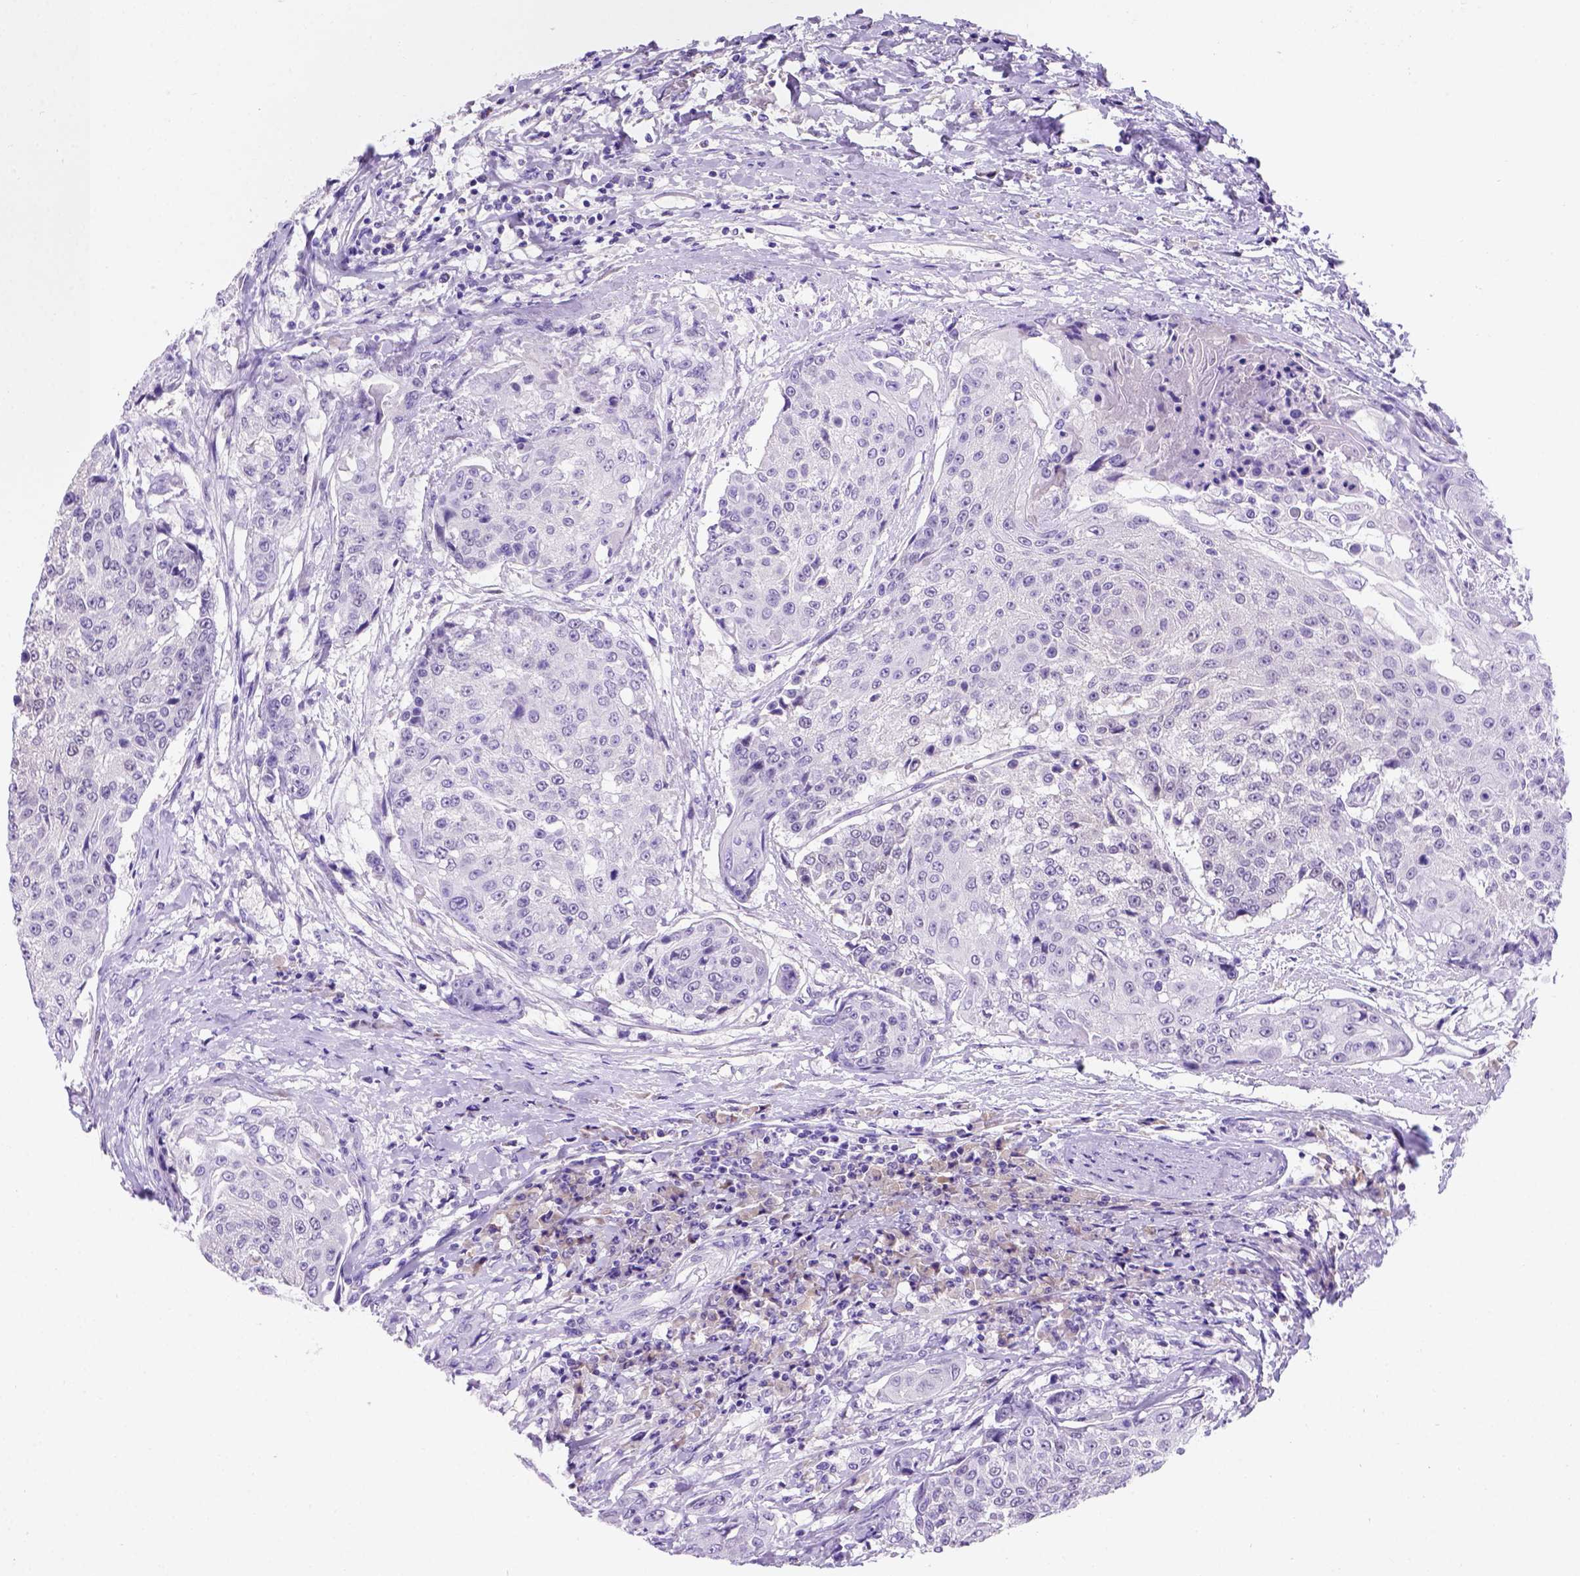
{"staining": {"intensity": "negative", "quantity": "none", "location": "none"}, "tissue": "urothelial cancer", "cell_type": "Tumor cells", "image_type": "cancer", "snomed": [{"axis": "morphology", "description": "Urothelial carcinoma, High grade"}, {"axis": "topography", "description": "Urinary bladder"}], "caption": "Protein analysis of high-grade urothelial carcinoma displays no significant positivity in tumor cells. The staining was performed using DAB (3,3'-diaminobenzidine) to visualize the protein expression in brown, while the nuclei were stained in blue with hematoxylin (Magnification: 20x).", "gene": "FAM81B", "patient": {"sex": "female", "age": 63}}